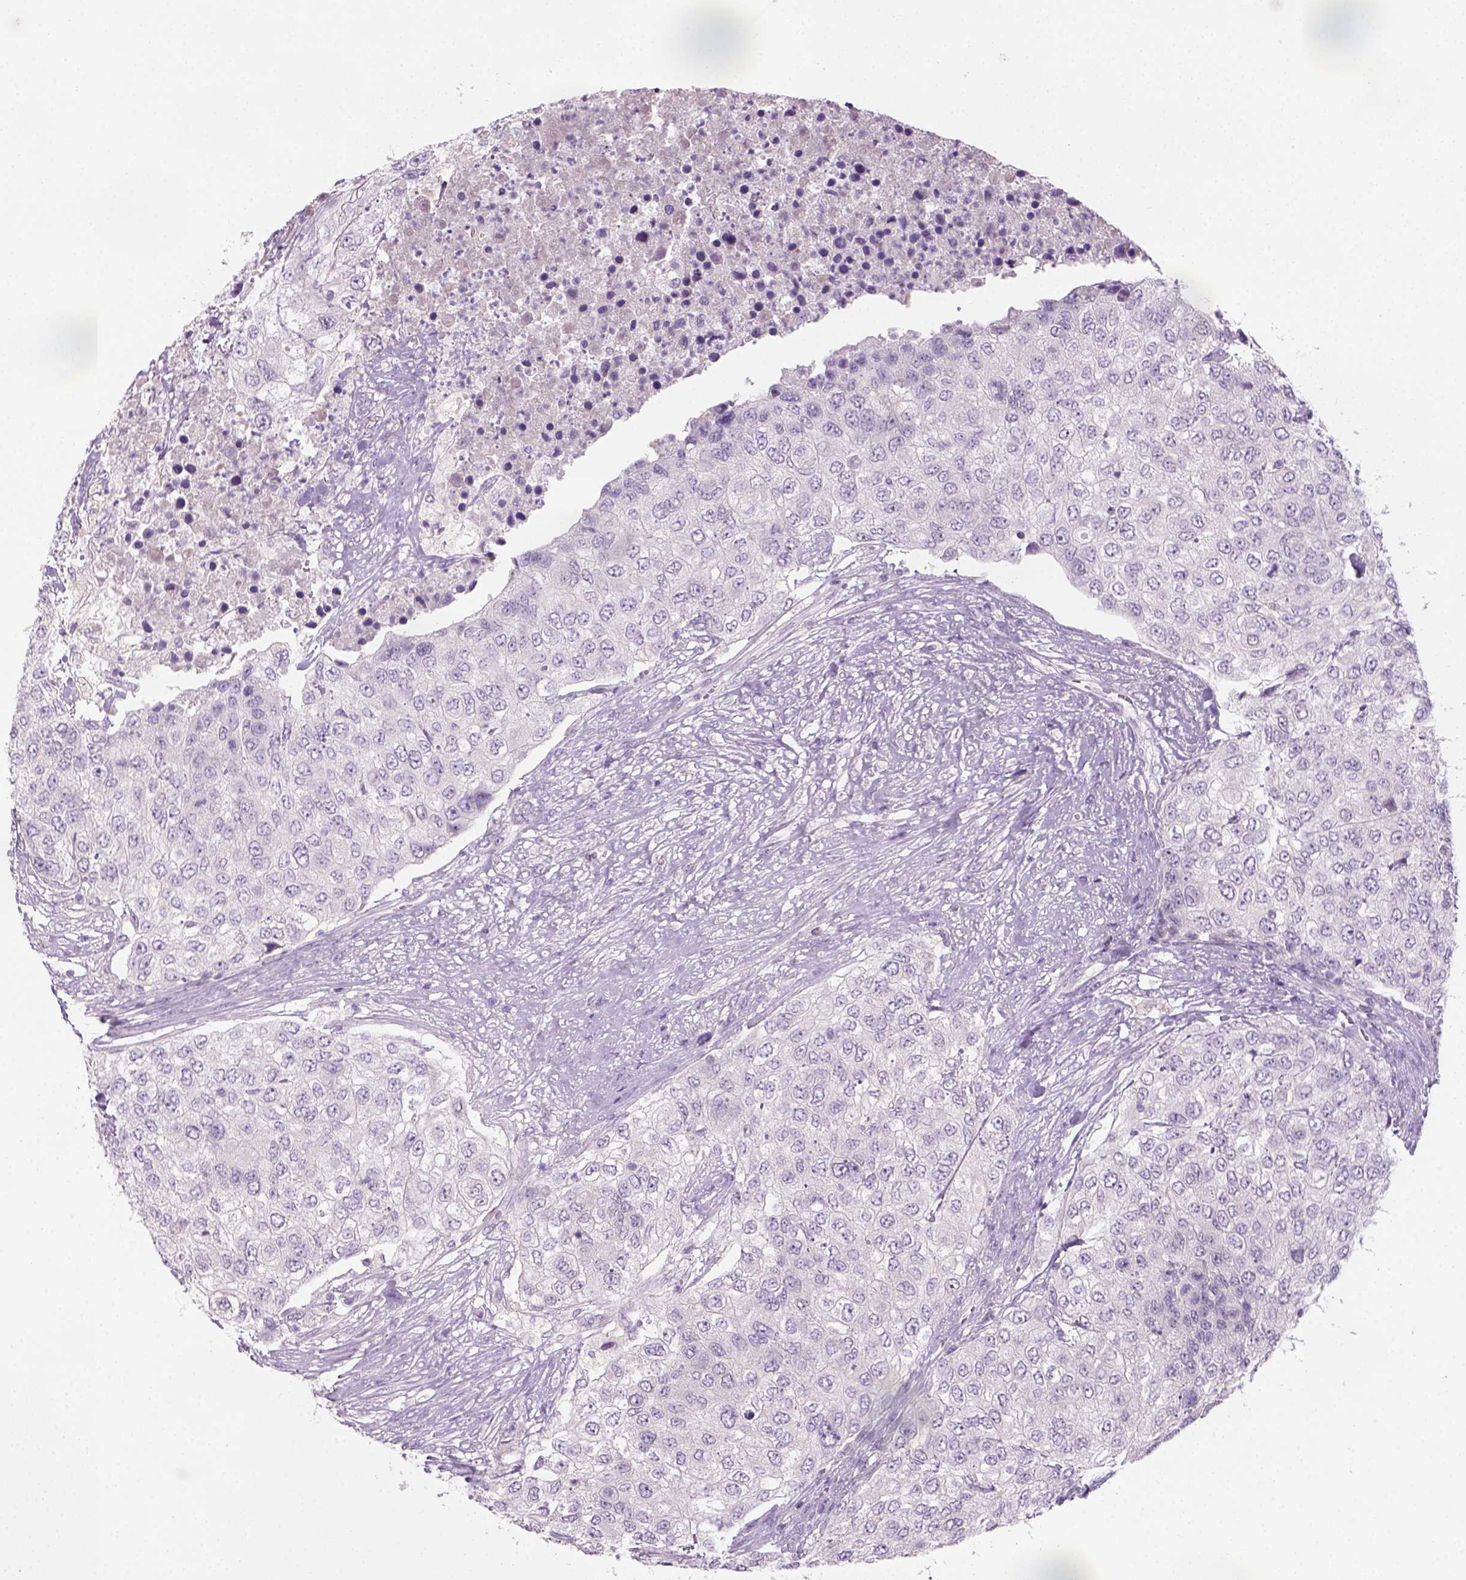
{"staining": {"intensity": "negative", "quantity": "none", "location": "none"}, "tissue": "urothelial cancer", "cell_type": "Tumor cells", "image_type": "cancer", "snomed": [{"axis": "morphology", "description": "Urothelial carcinoma, High grade"}, {"axis": "topography", "description": "Urinary bladder"}], "caption": "Immunohistochemistry histopathology image of urothelial cancer stained for a protein (brown), which exhibits no positivity in tumor cells.", "gene": "GFI1B", "patient": {"sex": "female", "age": 78}}